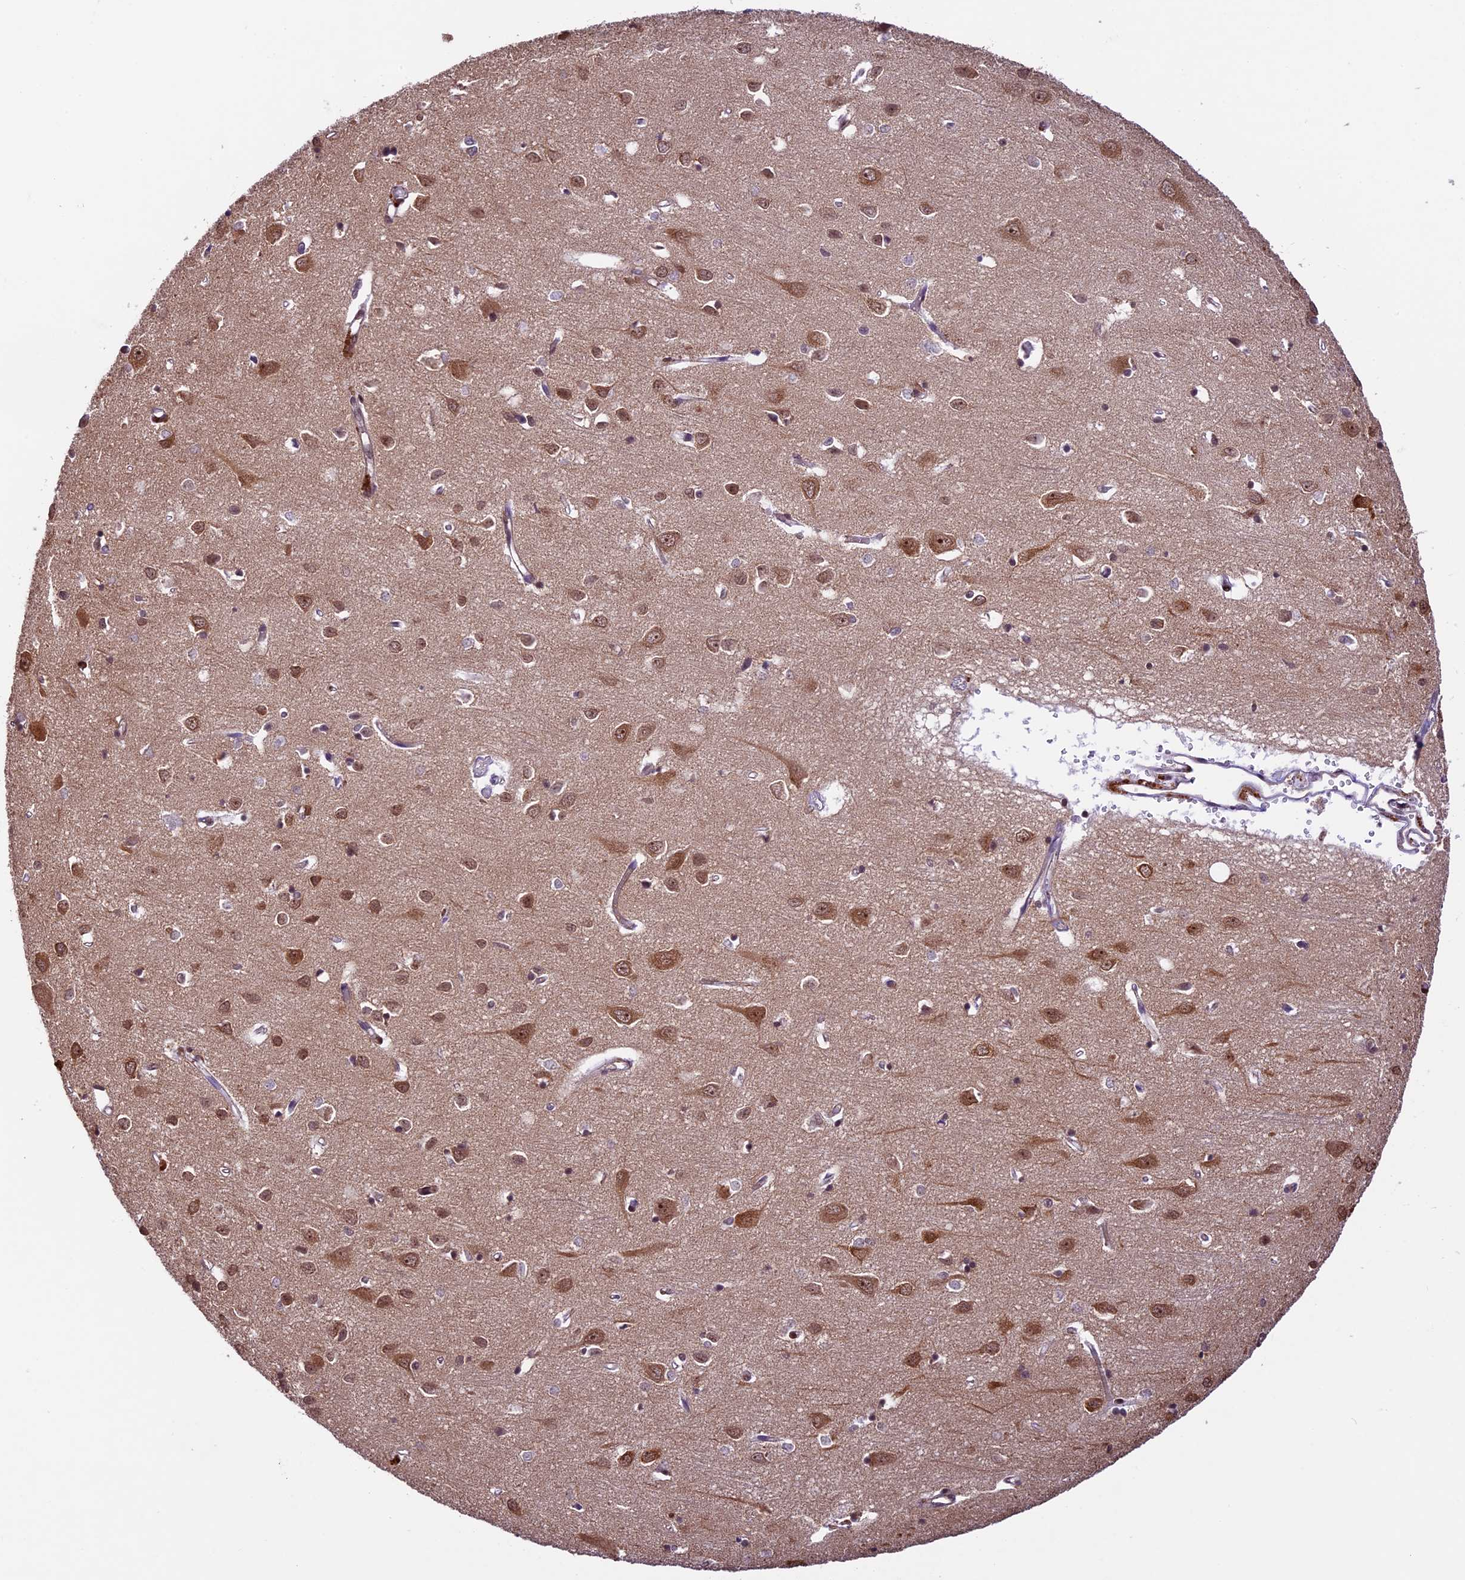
{"staining": {"intensity": "weak", "quantity": ">75%", "location": "cytoplasmic/membranous,nuclear"}, "tissue": "cerebral cortex", "cell_type": "Endothelial cells", "image_type": "normal", "snomed": [{"axis": "morphology", "description": "Normal tissue, NOS"}, {"axis": "topography", "description": "Cerebral cortex"}], "caption": "An immunohistochemistry micrograph of normal tissue is shown. Protein staining in brown labels weak cytoplasmic/membranous,nuclear positivity in cerebral cortex within endothelial cells.", "gene": "DHX38", "patient": {"sex": "female", "age": 64}}